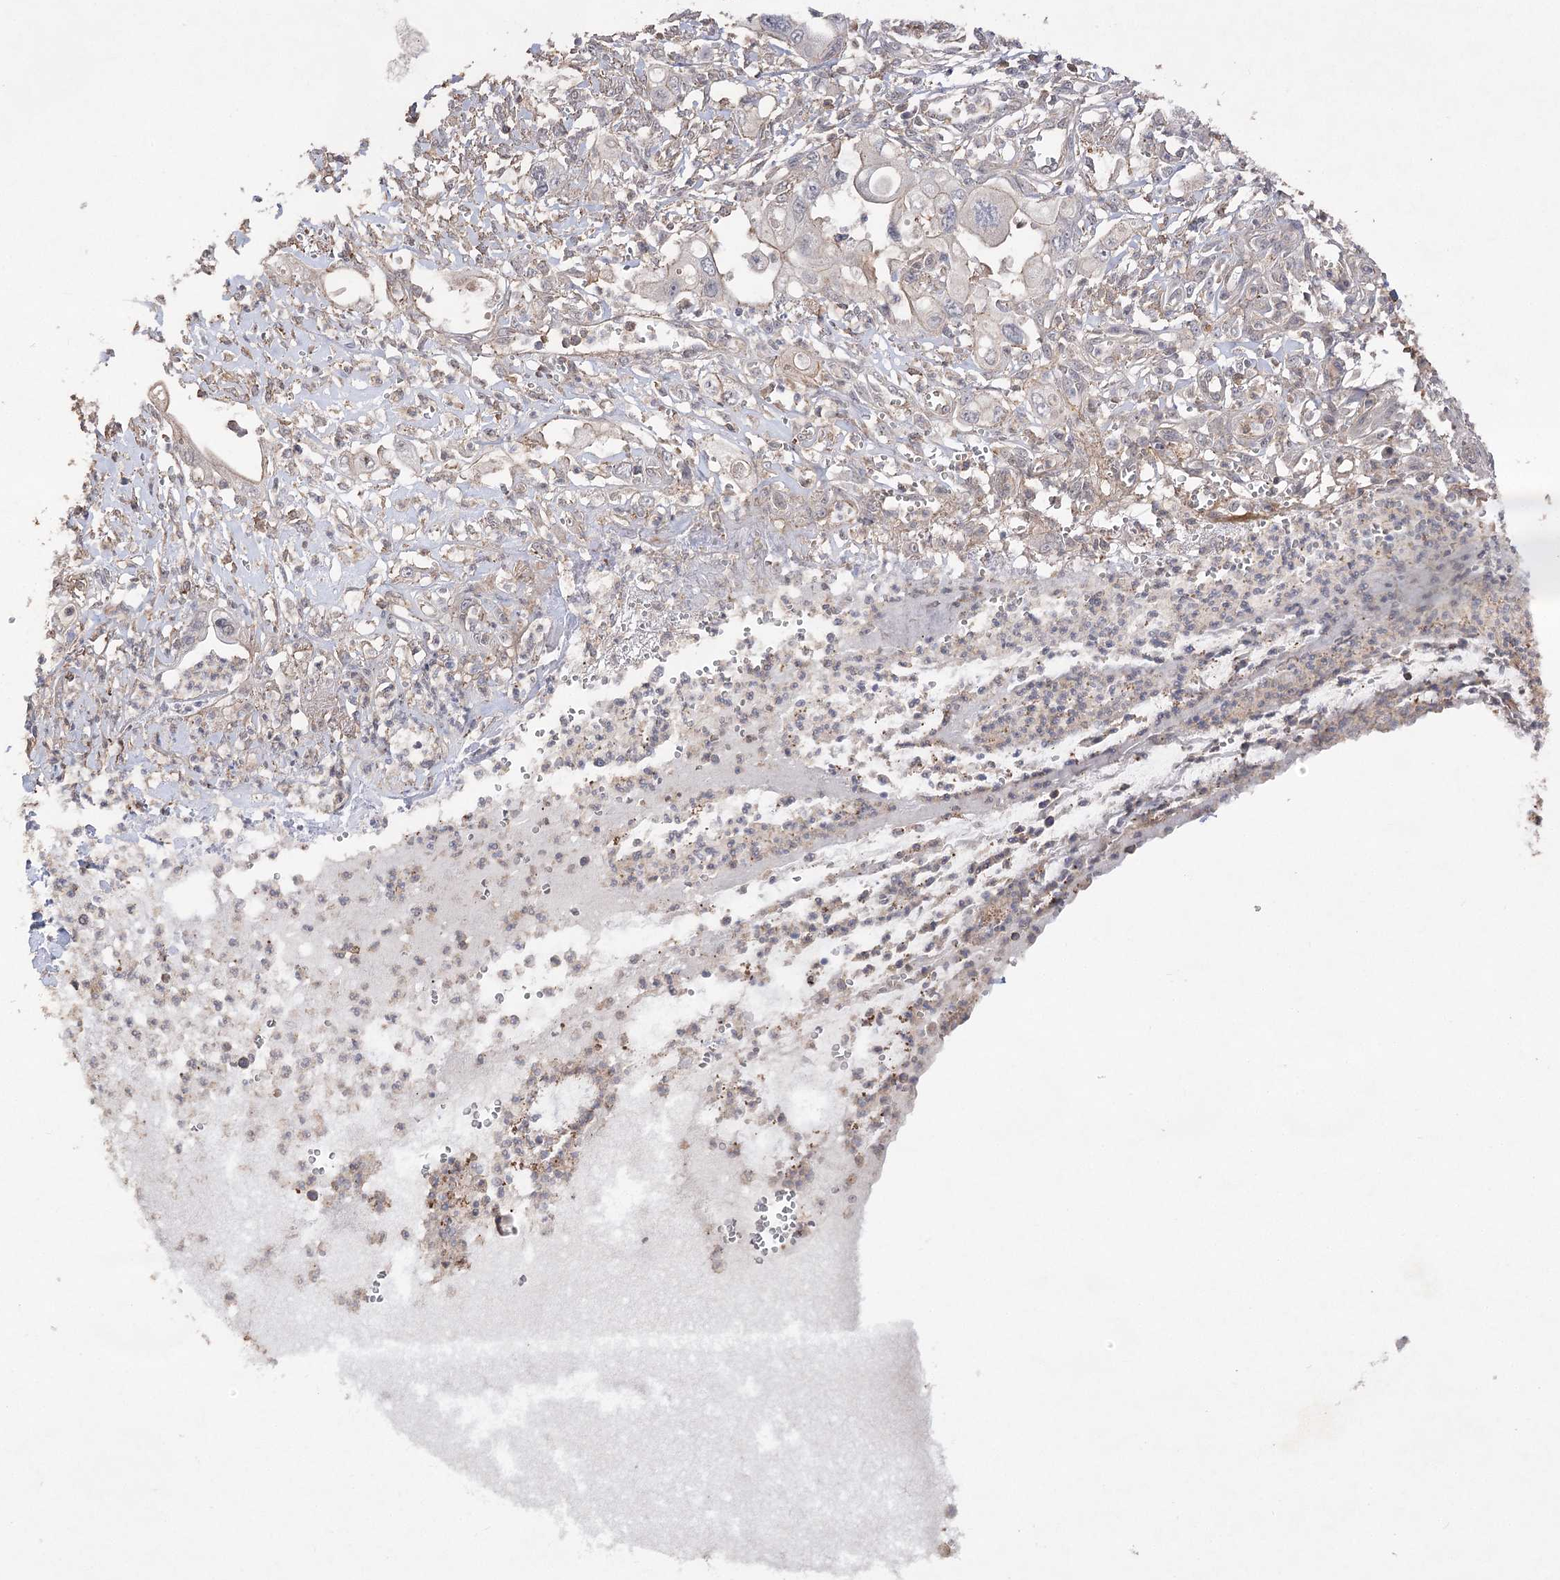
{"staining": {"intensity": "negative", "quantity": "none", "location": "none"}, "tissue": "pancreatic cancer", "cell_type": "Tumor cells", "image_type": "cancer", "snomed": [{"axis": "morphology", "description": "Adenocarcinoma, NOS"}, {"axis": "topography", "description": "Pancreas"}], "caption": "There is no significant positivity in tumor cells of pancreatic adenocarcinoma.", "gene": "OBSL1", "patient": {"sex": "male", "age": 68}}